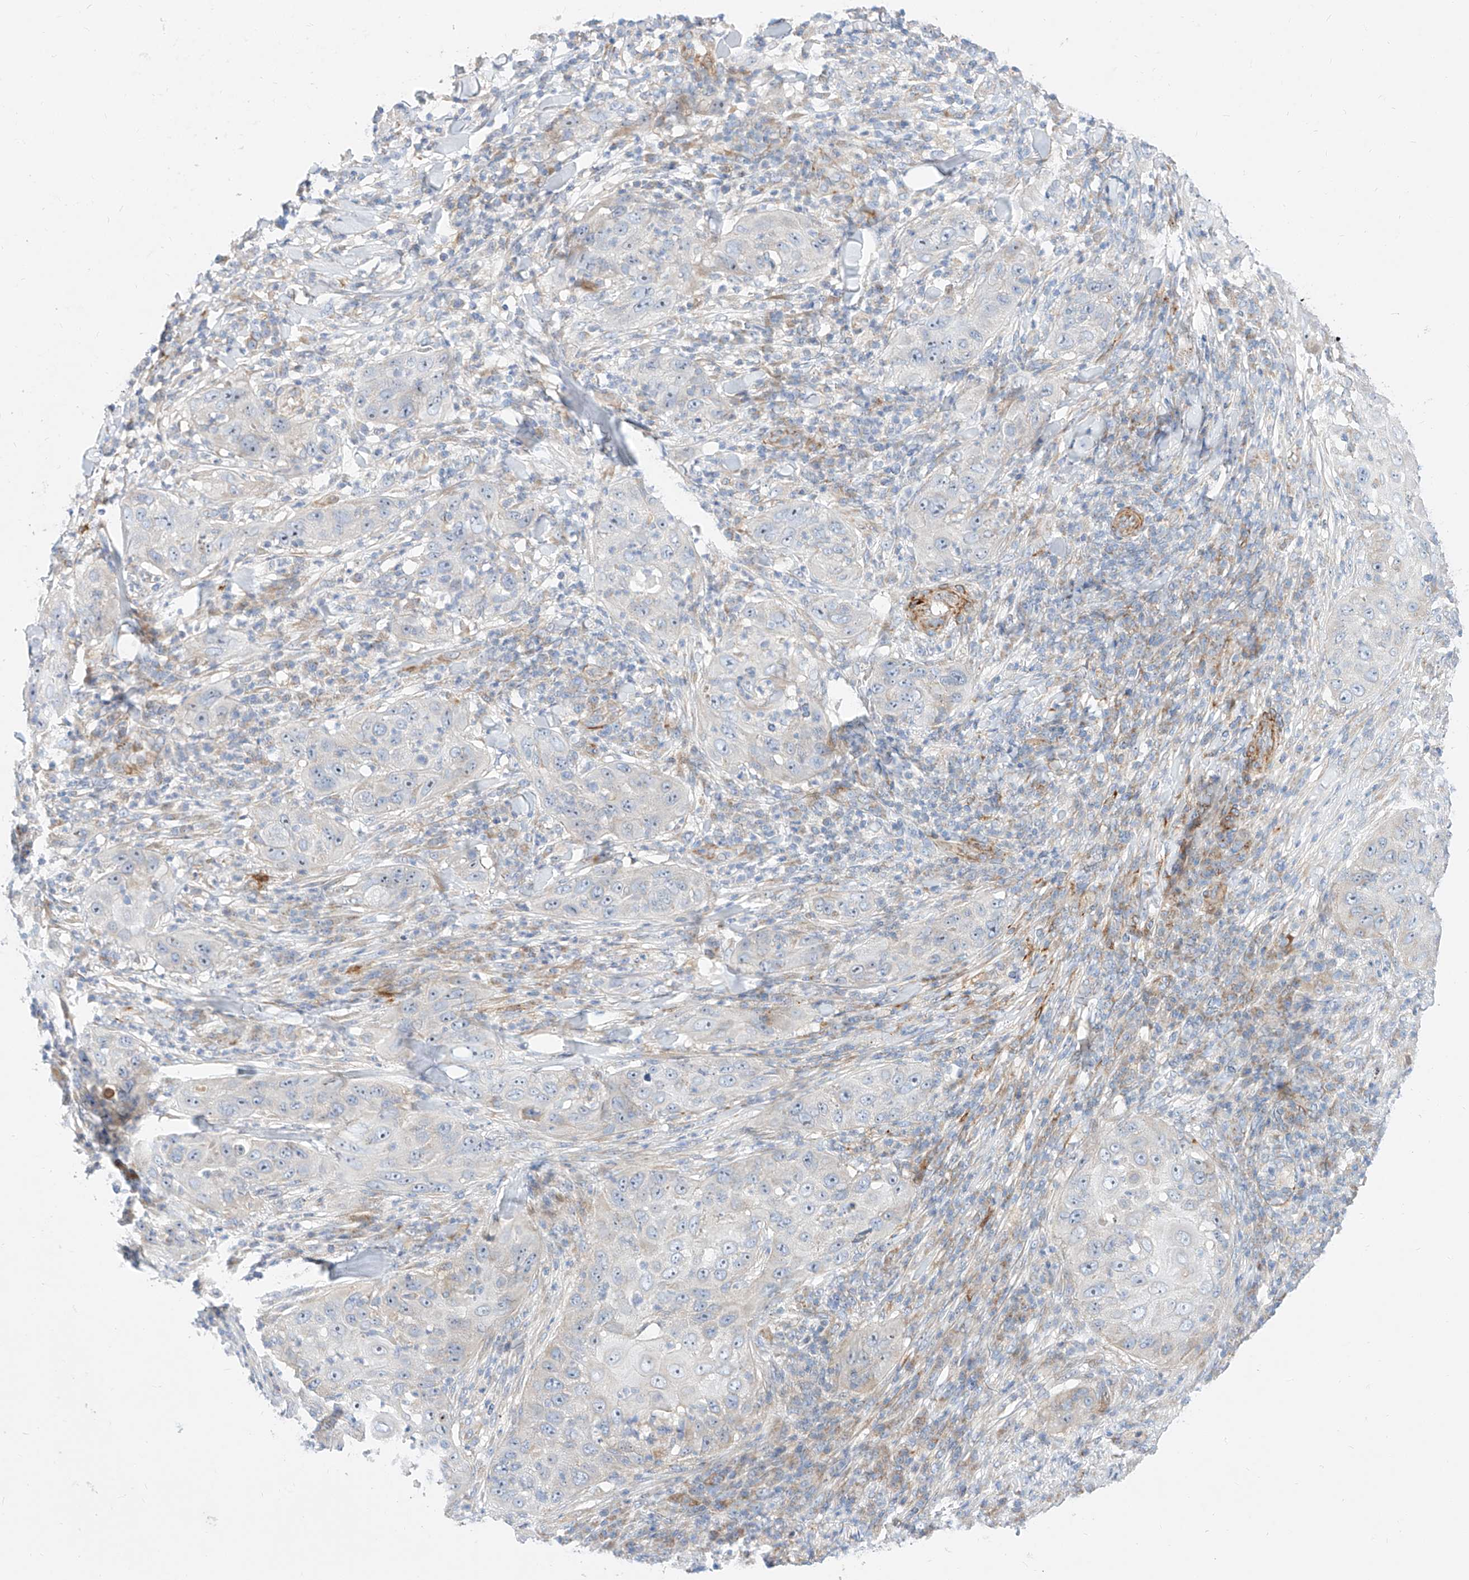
{"staining": {"intensity": "negative", "quantity": "none", "location": "none"}, "tissue": "skin cancer", "cell_type": "Tumor cells", "image_type": "cancer", "snomed": [{"axis": "morphology", "description": "Squamous cell carcinoma, NOS"}, {"axis": "topography", "description": "Skin"}], "caption": "An immunohistochemistry image of skin squamous cell carcinoma is shown. There is no staining in tumor cells of skin squamous cell carcinoma.", "gene": "CST9", "patient": {"sex": "female", "age": 44}}